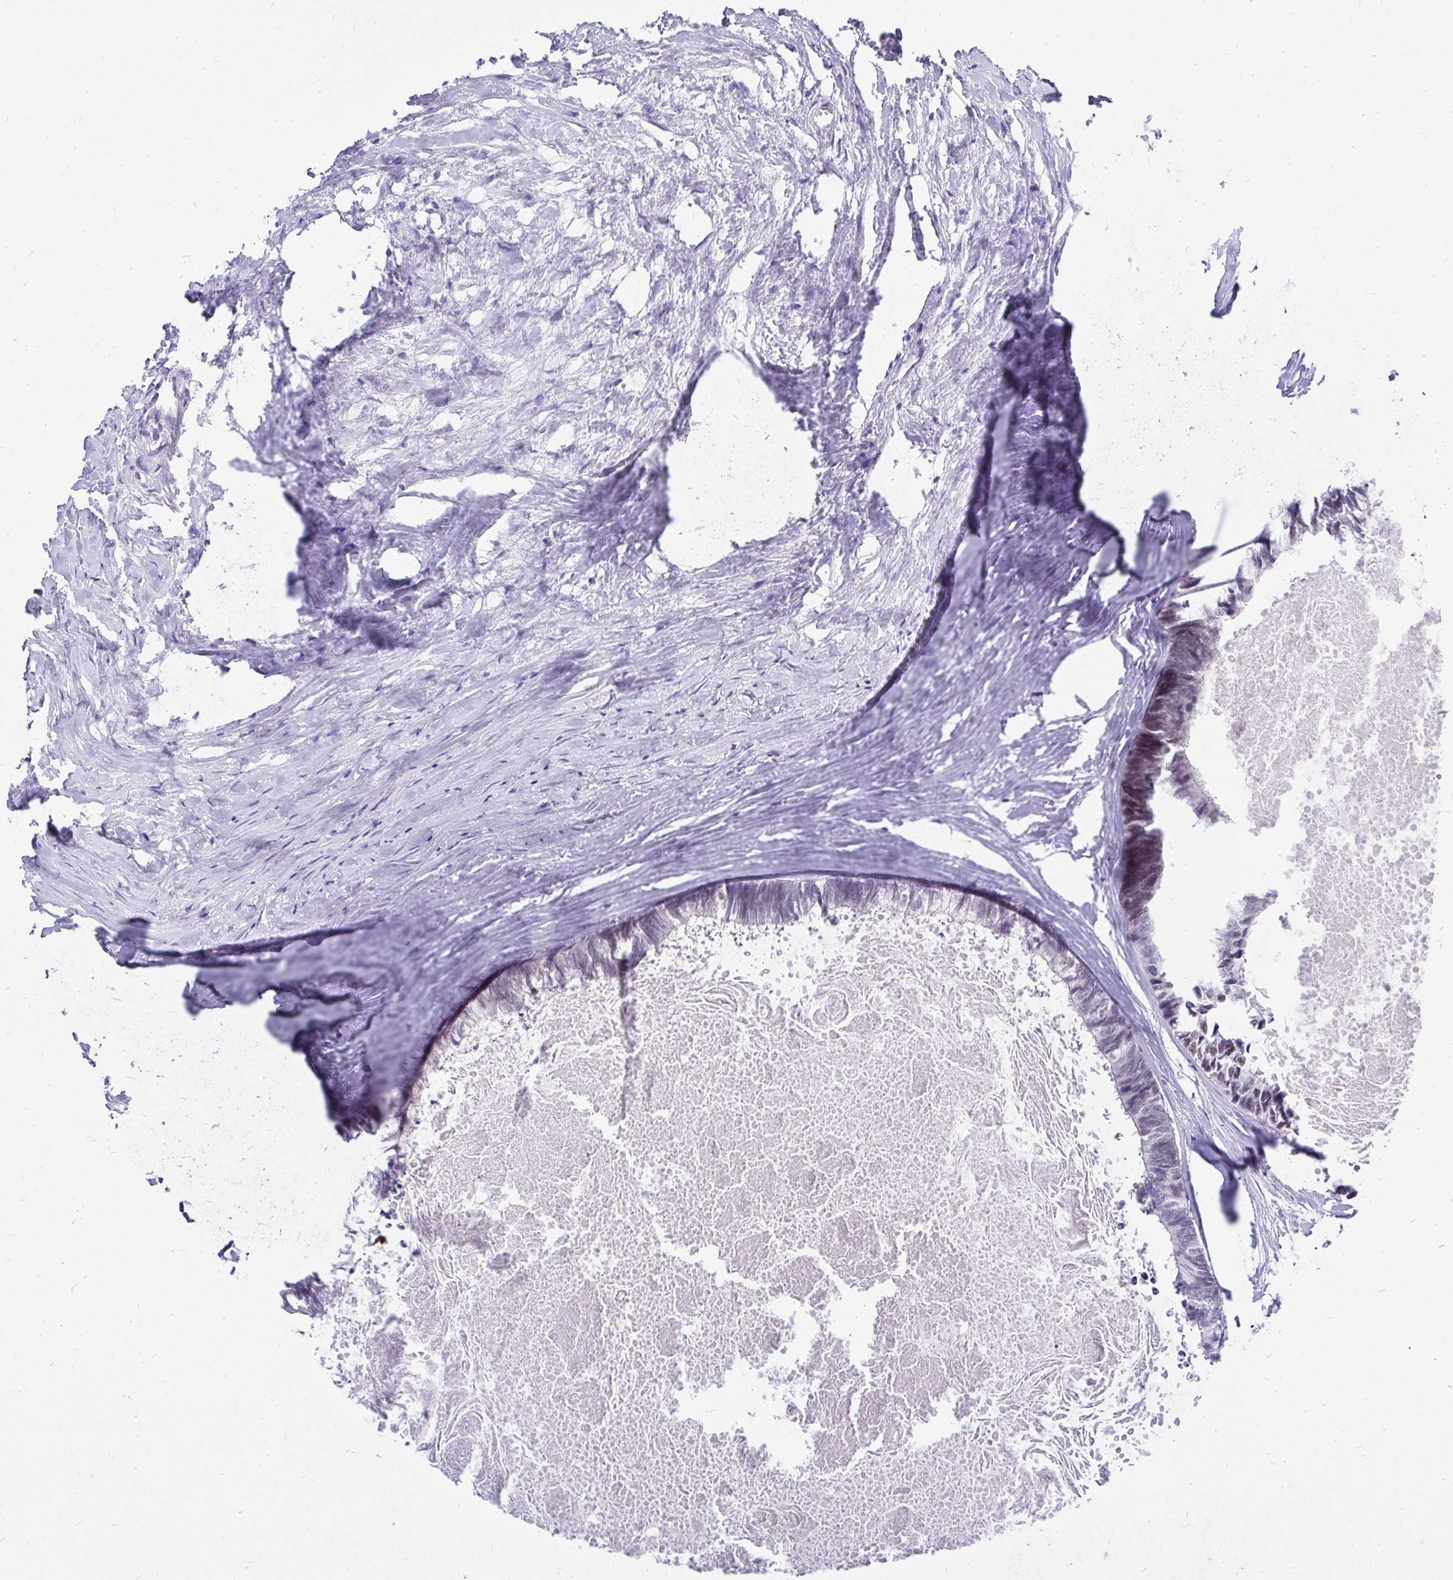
{"staining": {"intensity": "negative", "quantity": "none", "location": "none"}, "tissue": "colorectal cancer", "cell_type": "Tumor cells", "image_type": "cancer", "snomed": [{"axis": "morphology", "description": "Adenocarcinoma, NOS"}, {"axis": "topography", "description": "Colon"}, {"axis": "topography", "description": "Rectum"}], "caption": "Immunohistochemical staining of colorectal cancer (adenocarcinoma) exhibits no significant expression in tumor cells.", "gene": "ZNF860", "patient": {"sex": "male", "age": 57}}